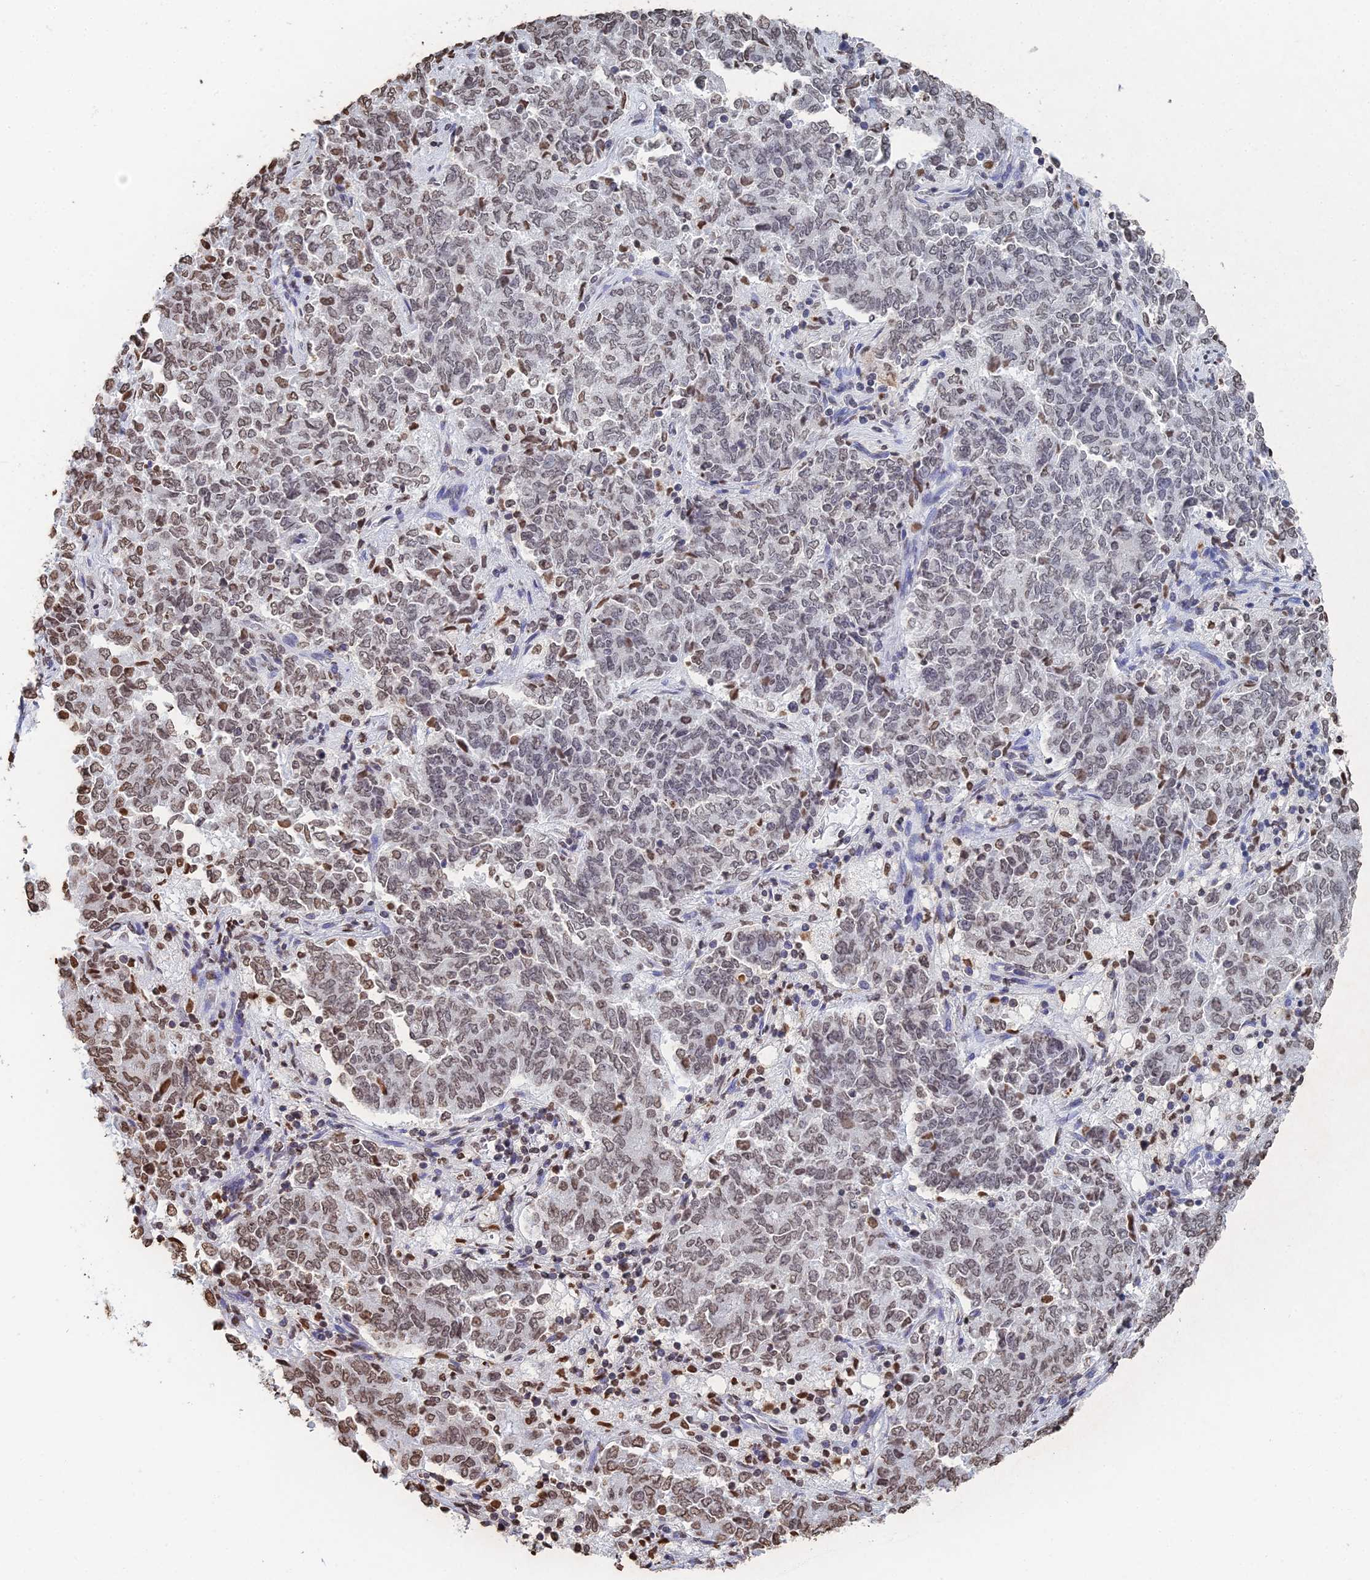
{"staining": {"intensity": "moderate", "quantity": "<25%", "location": "nuclear"}, "tissue": "endometrial cancer", "cell_type": "Tumor cells", "image_type": "cancer", "snomed": [{"axis": "morphology", "description": "Adenocarcinoma, NOS"}, {"axis": "topography", "description": "Endometrium"}], "caption": "Tumor cells display low levels of moderate nuclear positivity in approximately <25% of cells in human adenocarcinoma (endometrial). The protein is stained brown, and the nuclei are stained in blue (DAB IHC with brightfield microscopy, high magnification).", "gene": "GBP3", "patient": {"sex": "female", "age": 80}}